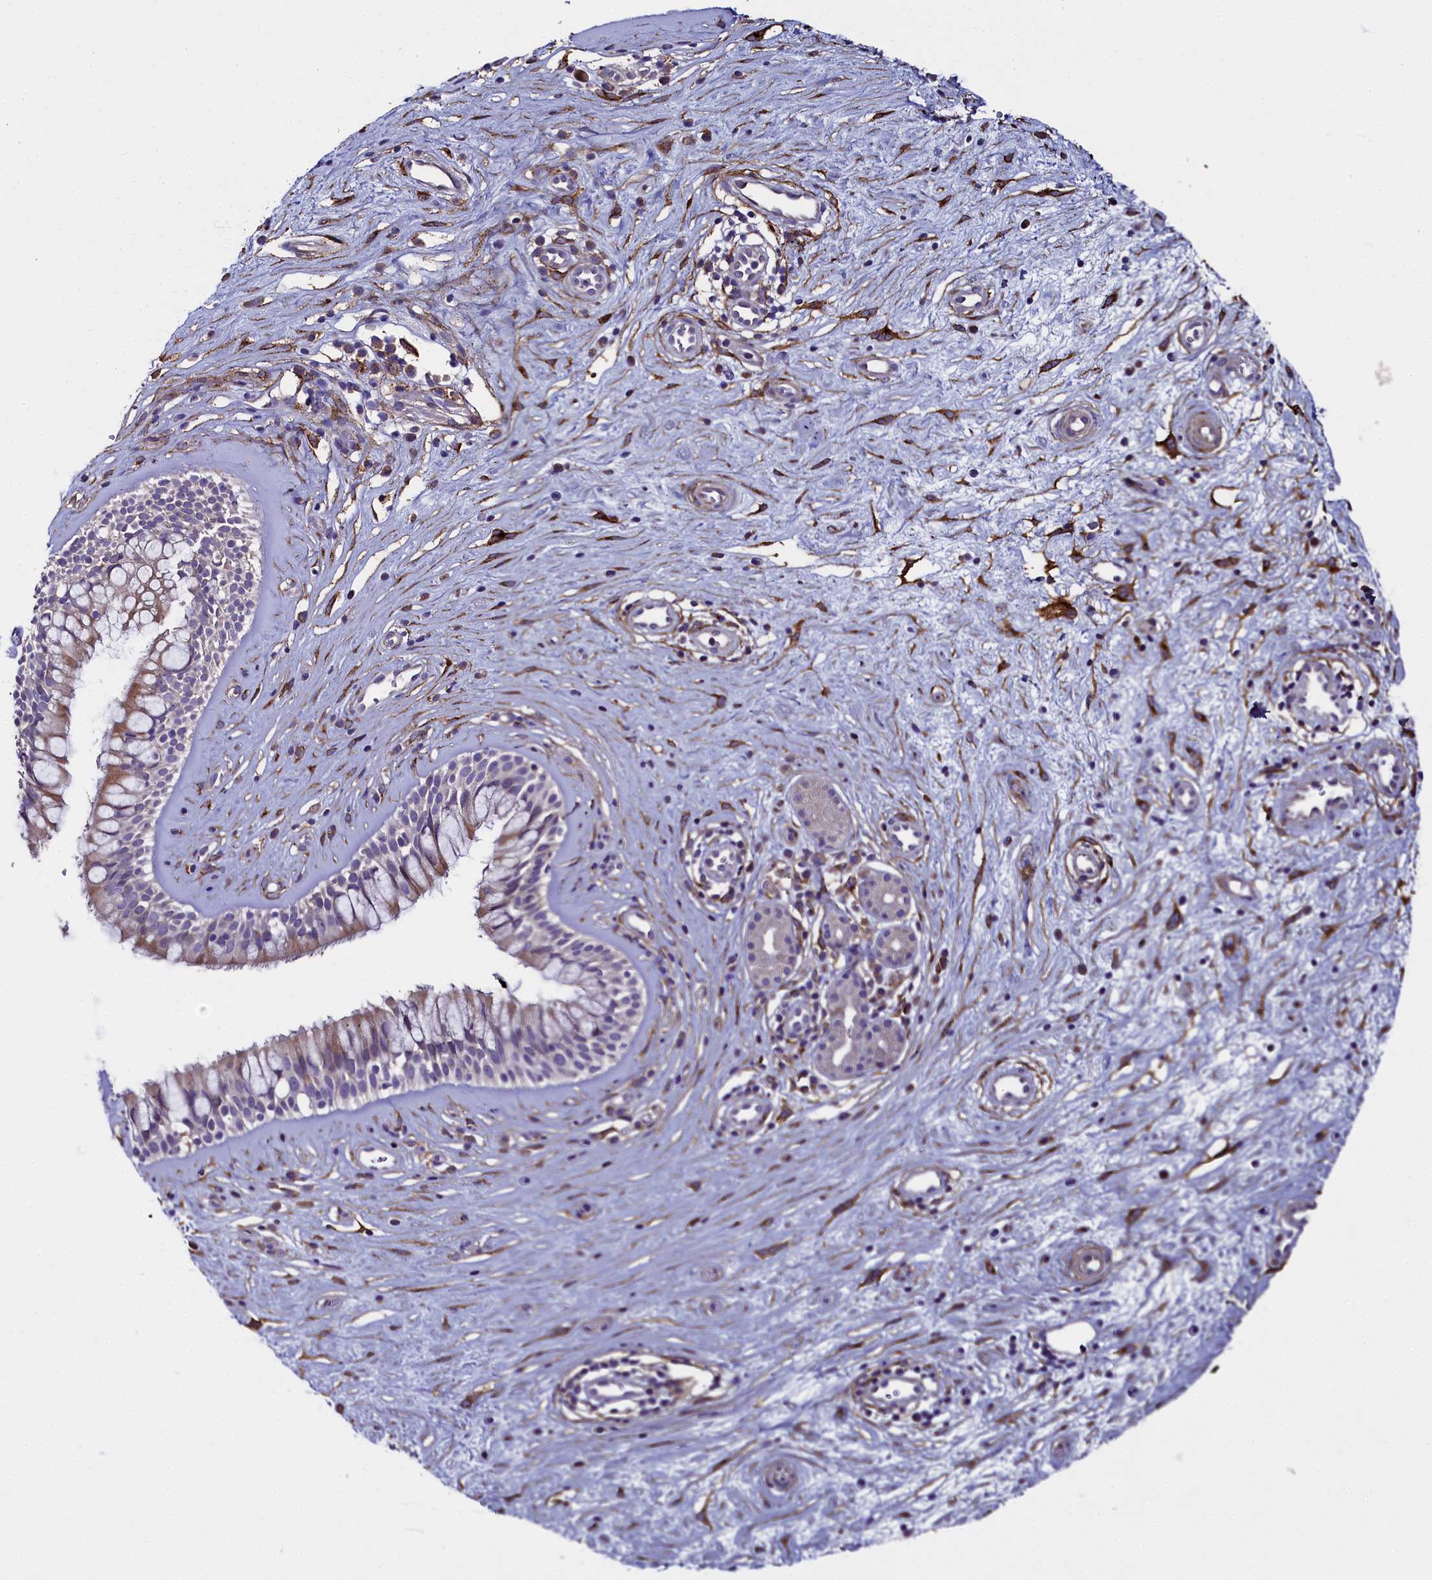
{"staining": {"intensity": "weak", "quantity": "25%-75%", "location": "cytoplasmic/membranous"}, "tissue": "nasopharynx", "cell_type": "Respiratory epithelial cells", "image_type": "normal", "snomed": [{"axis": "morphology", "description": "Normal tissue, NOS"}, {"axis": "topography", "description": "Nasopharynx"}], "caption": "Protein staining of normal nasopharynx displays weak cytoplasmic/membranous staining in approximately 25%-75% of respiratory epithelial cells.", "gene": "MRC2", "patient": {"sex": "male", "age": 32}}